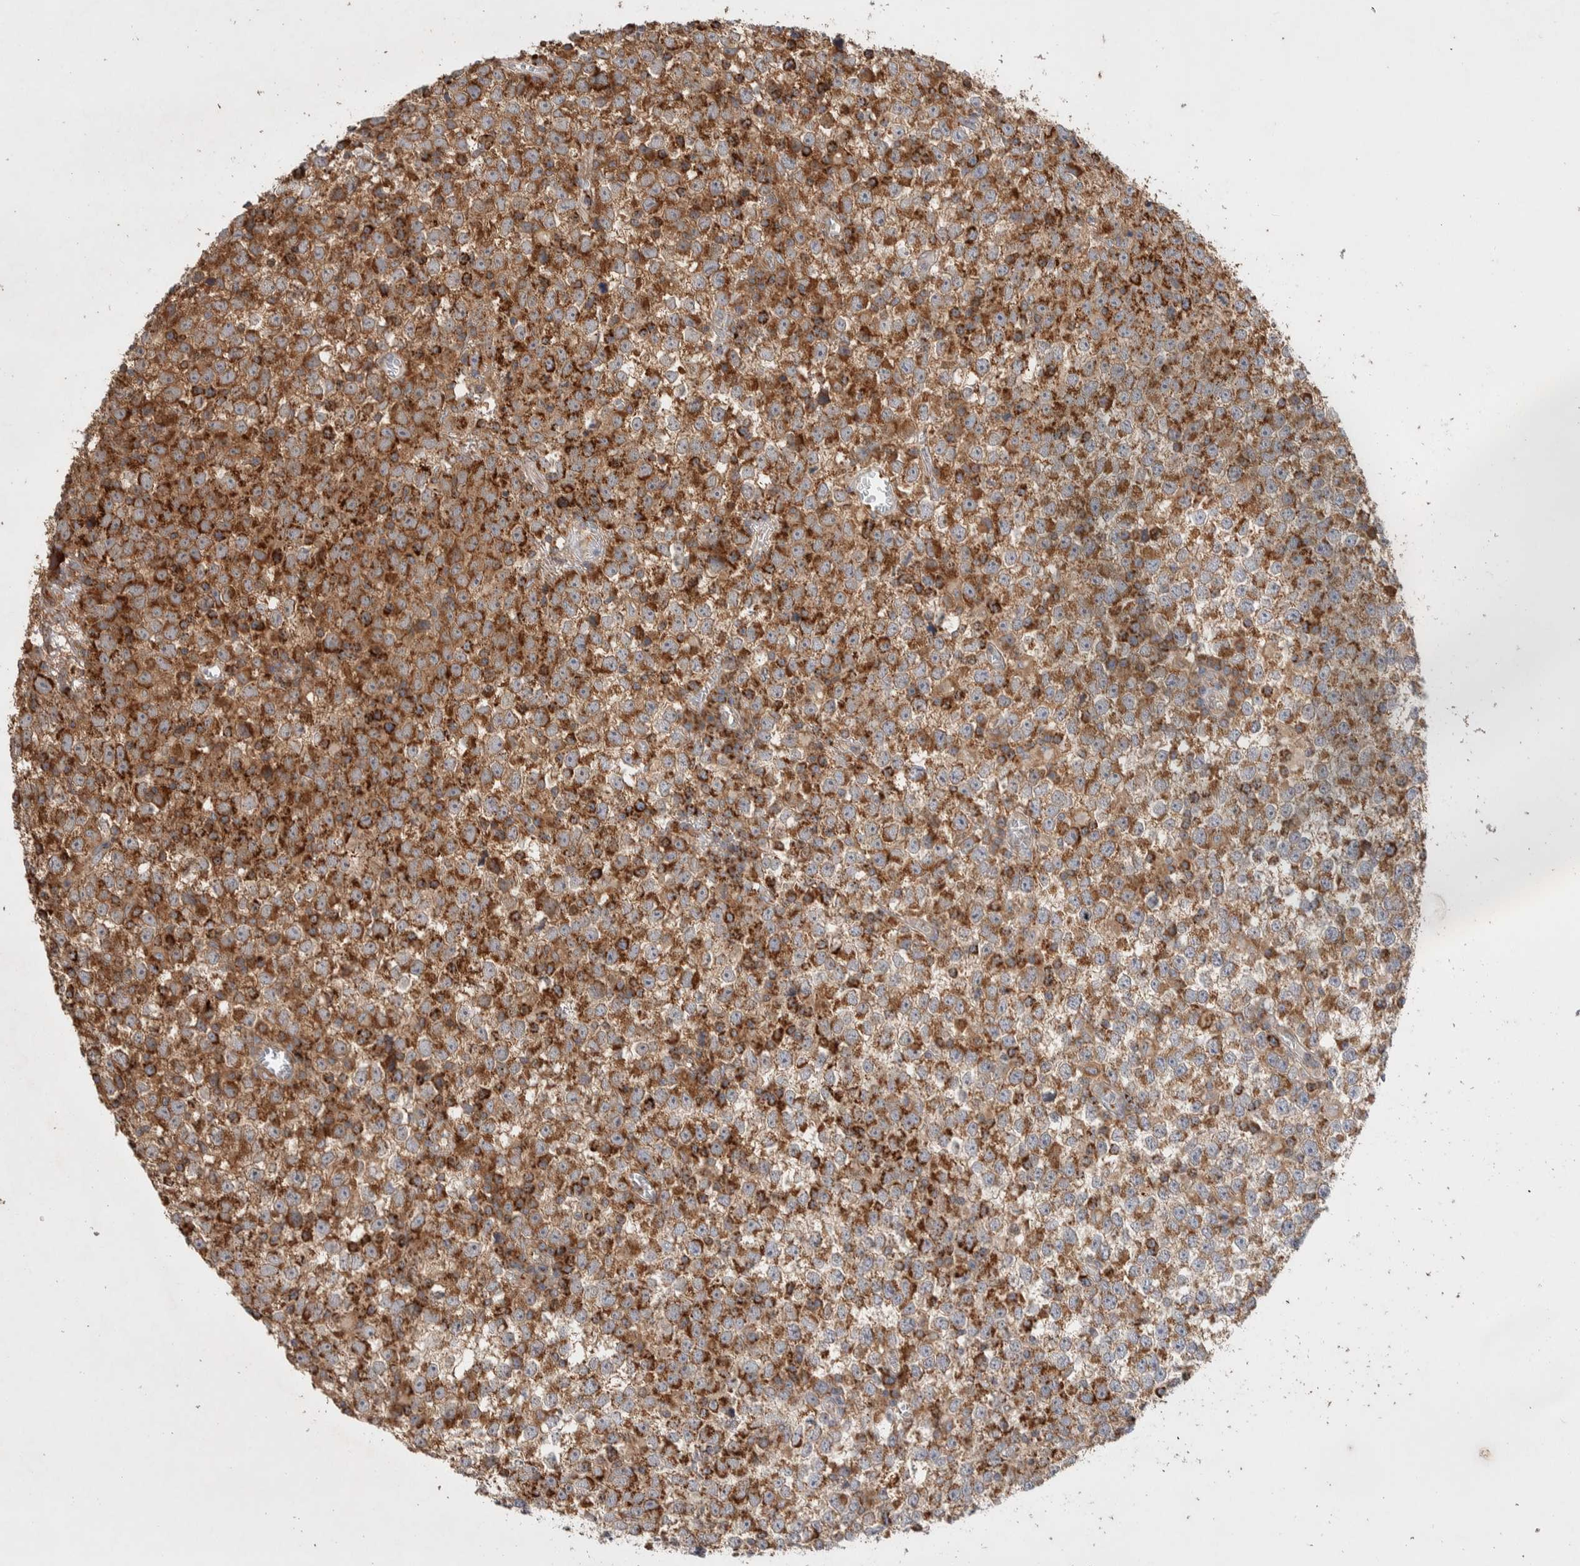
{"staining": {"intensity": "strong", "quantity": ">75%", "location": "cytoplasmic/membranous"}, "tissue": "testis cancer", "cell_type": "Tumor cells", "image_type": "cancer", "snomed": [{"axis": "morphology", "description": "Seminoma, NOS"}, {"axis": "topography", "description": "Testis"}], "caption": "A photomicrograph of seminoma (testis) stained for a protein reveals strong cytoplasmic/membranous brown staining in tumor cells.", "gene": "DEPTOR", "patient": {"sex": "male", "age": 65}}